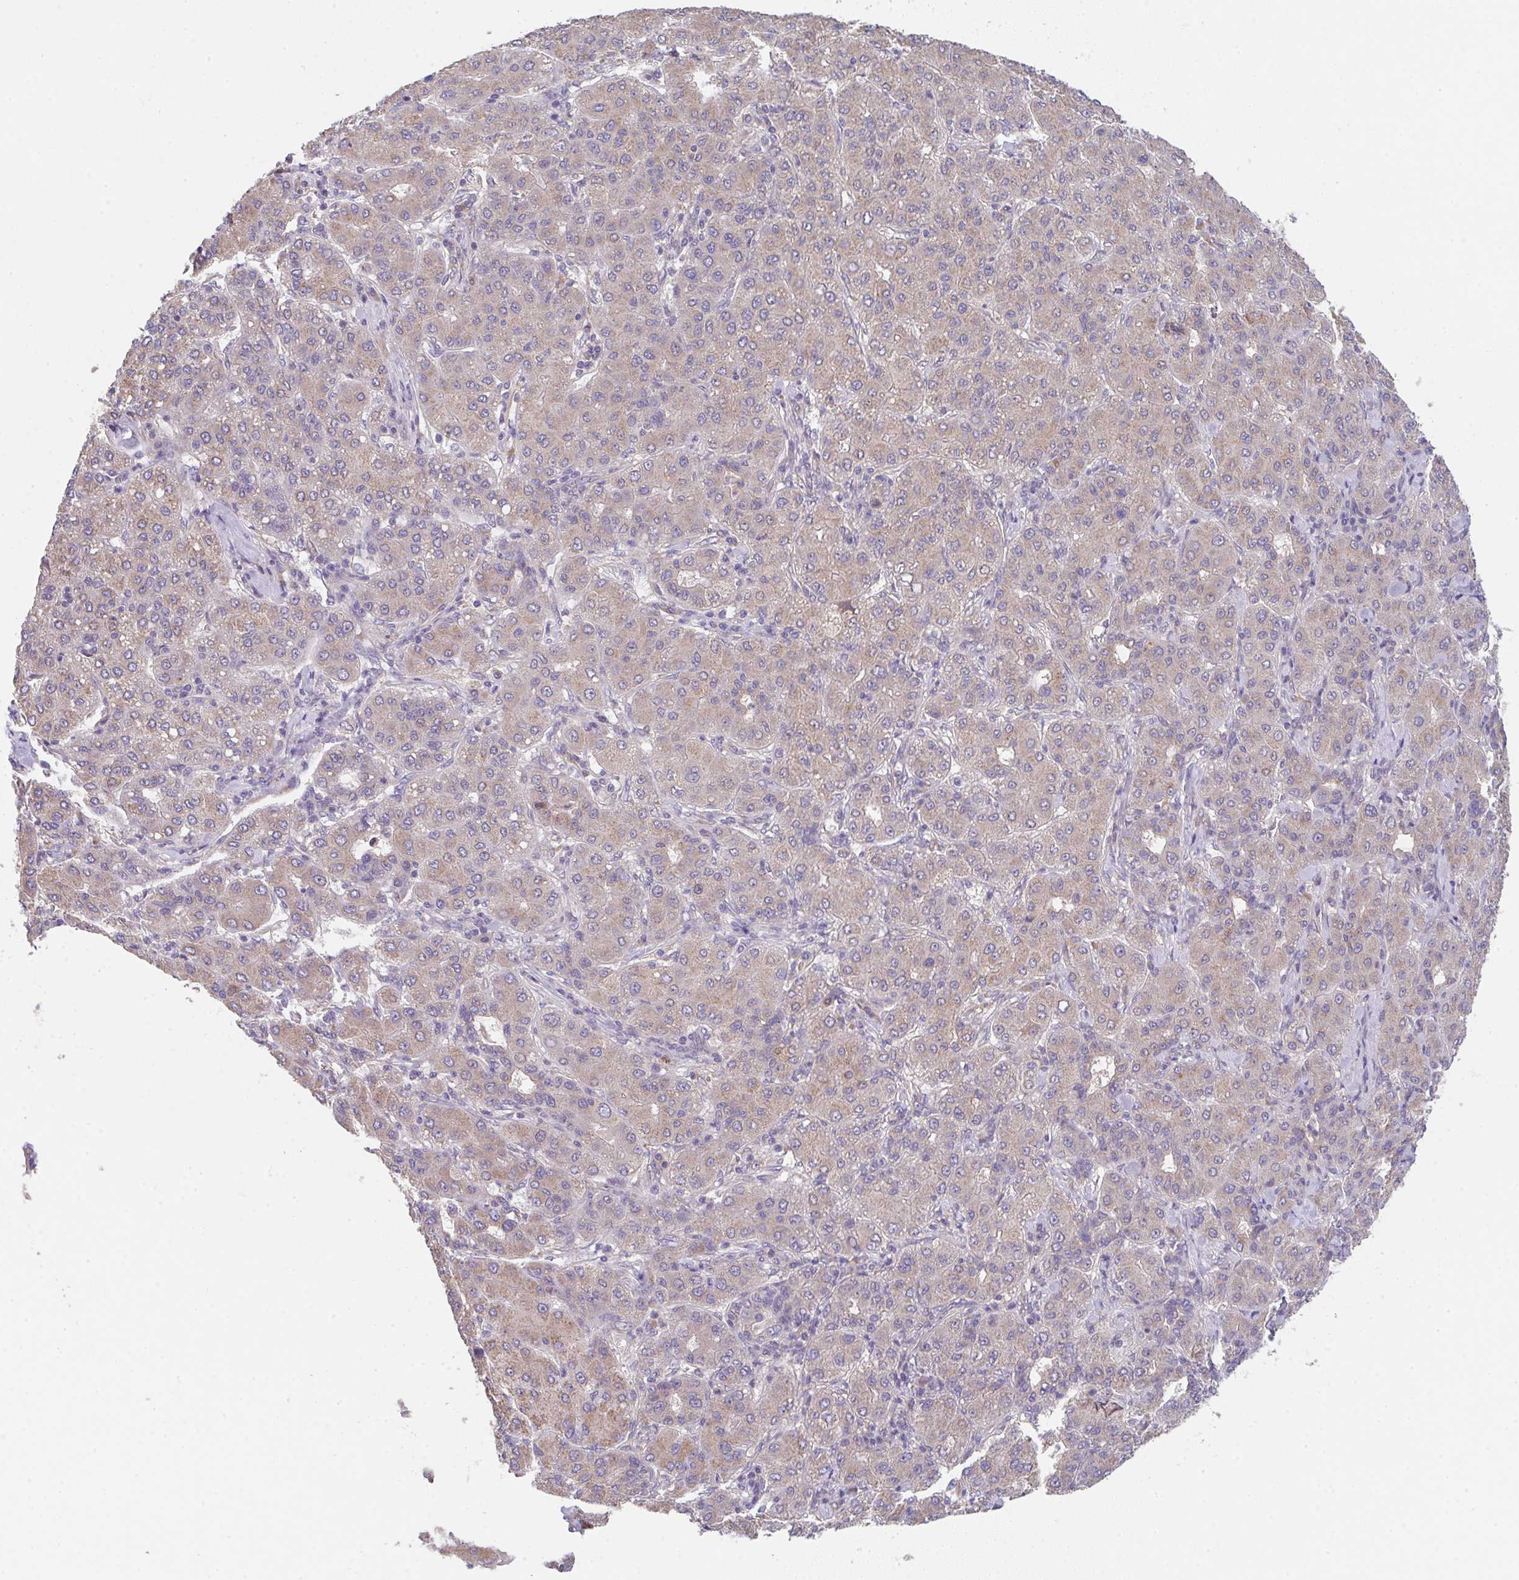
{"staining": {"intensity": "weak", "quantity": ">75%", "location": "cytoplasmic/membranous"}, "tissue": "liver cancer", "cell_type": "Tumor cells", "image_type": "cancer", "snomed": [{"axis": "morphology", "description": "Carcinoma, Hepatocellular, NOS"}, {"axis": "topography", "description": "Liver"}], "caption": "Tumor cells reveal low levels of weak cytoplasmic/membranous positivity in about >75% of cells in liver hepatocellular carcinoma.", "gene": "TSPAN31", "patient": {"sex": "male", "age": 65}}